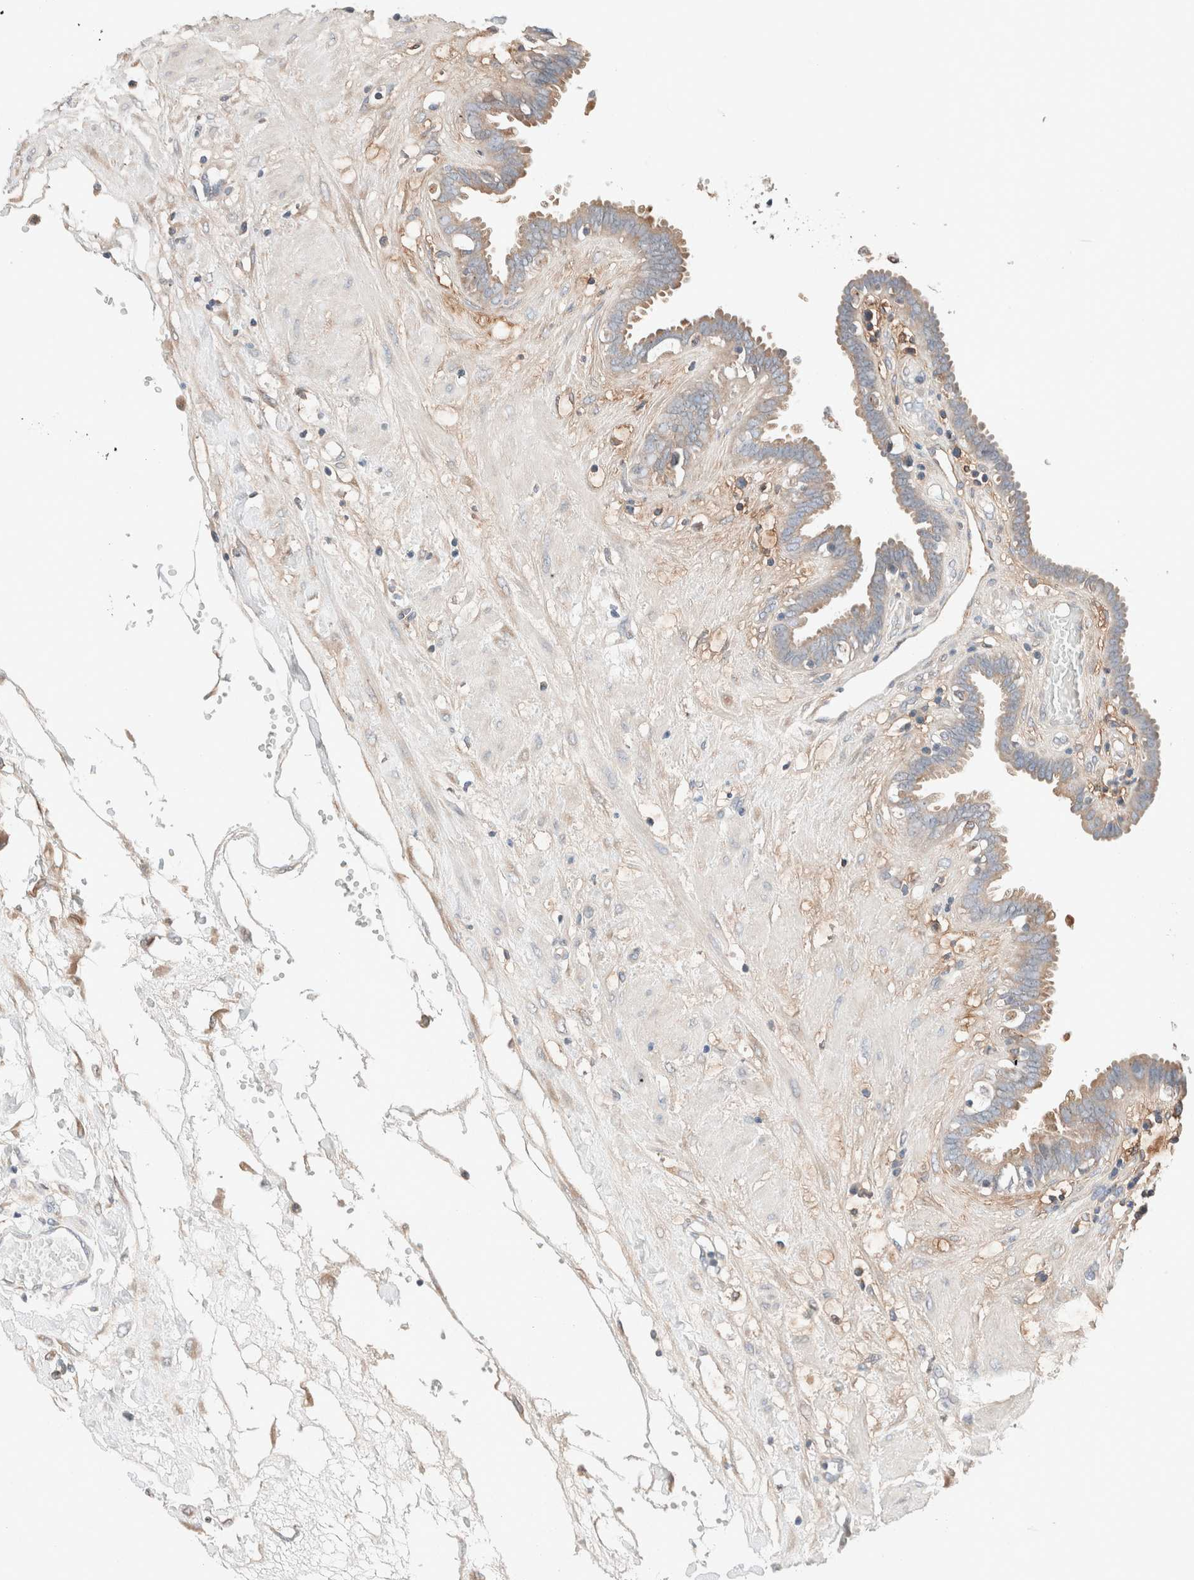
{"staining": {"intensity": "moderate", "quantity": "25%-75%", "location": "cytoplasmic/membranous"}, "tissue": "fallopian tube", "cell_type": "Glandular cells", "image_type": "normal", "snomed": [{"axis": "morphology", "description": "Normal tissue, NOS"}, {"axis": "topography", "description": "Fallopian tube"}, {"axis": "topography", "description": "Placenta"}], "caption": "Fallopian tube stained with IHC demonstrates moderate cytoplasmic/membranous expression in about 25%-75% of glandular cells.", "gene": "PCM1", "patient": {"sex": "female", "age": 32}}